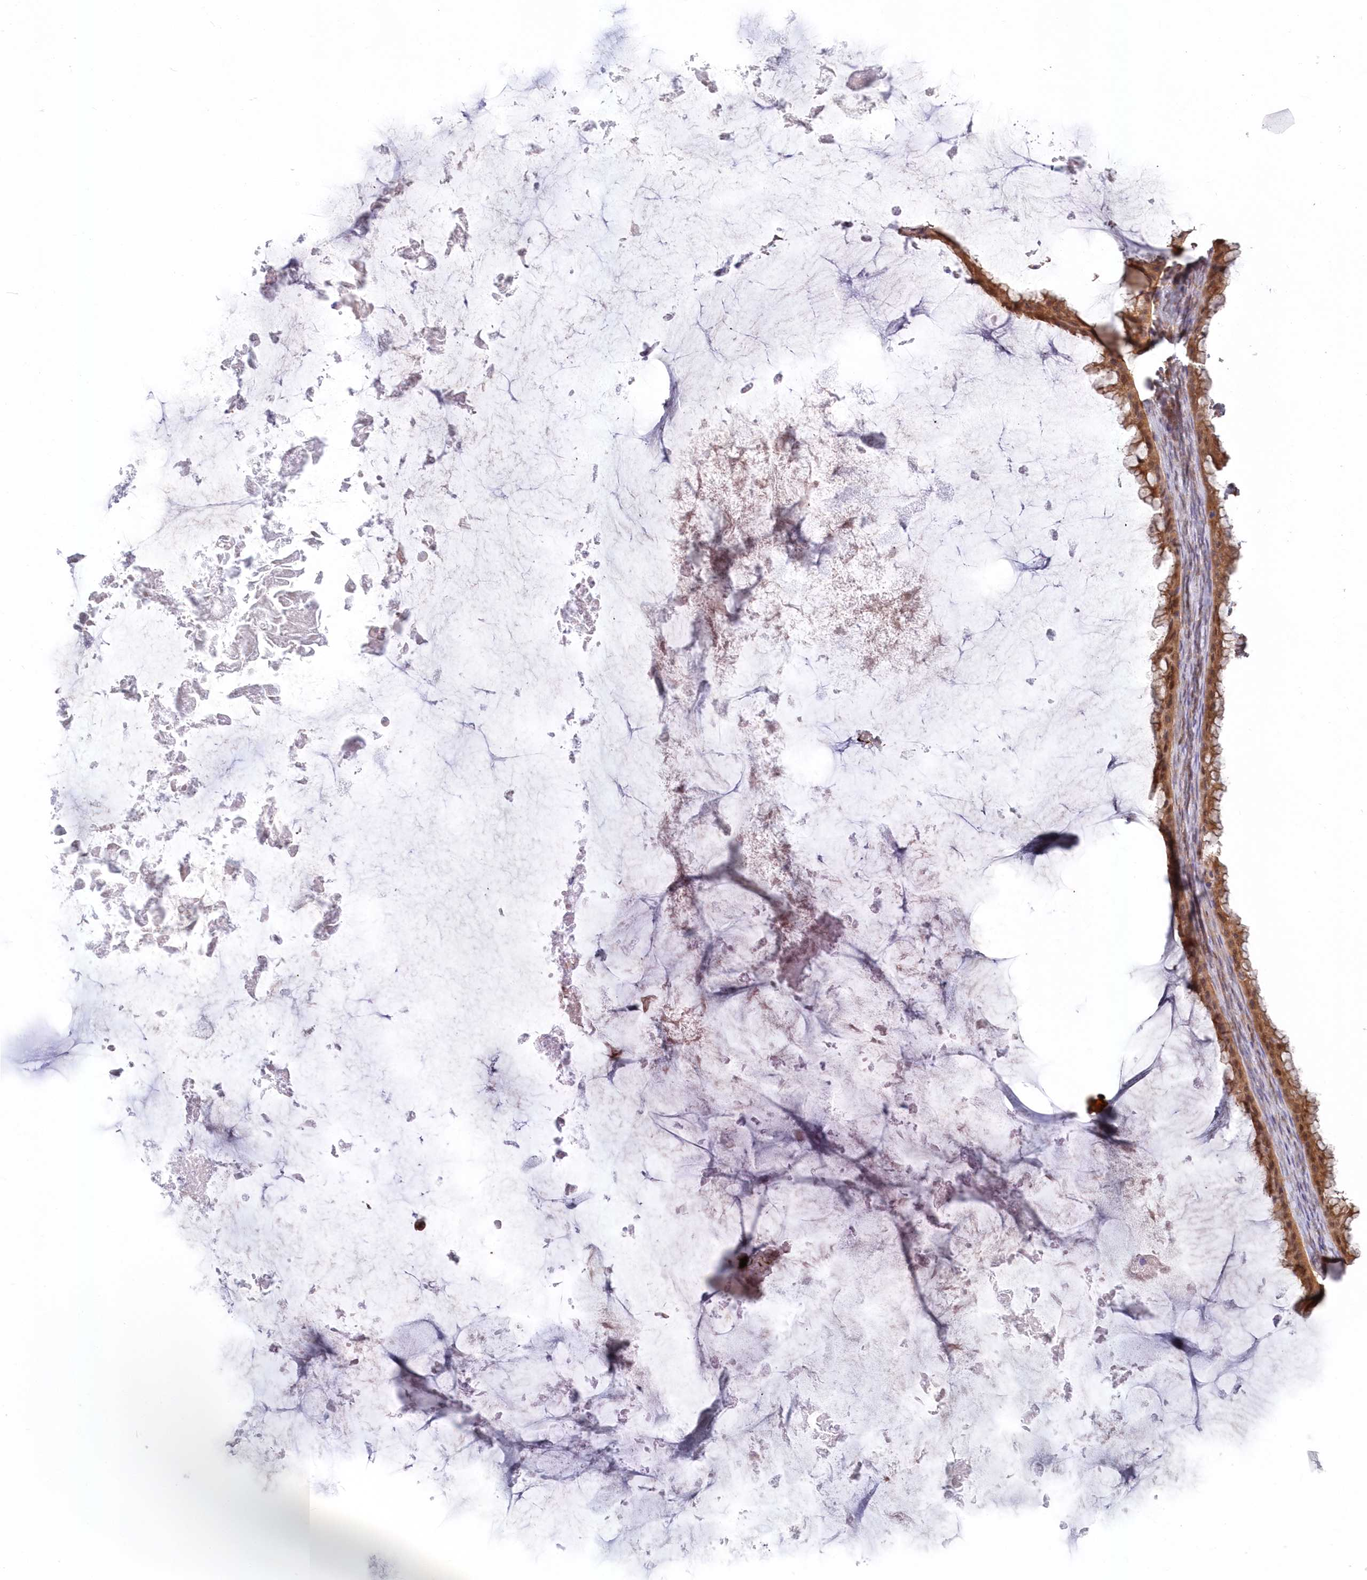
{"staining": {"intensity": "moderate", "quantity": ">75%", "location": "cytoplasmic/membranous"}, "tissue": "ovarian cancer", "cell_type": "Tumor cells", "image_type": "cancer", "snomed": [{"axis": "morphology", "description": "Cystadenocarcinoma, mucinous, NOS"}, {"axis": "topography", "description": "Ovary"}], "caption": "Immunohistochemistry (IHC) staining of ovarian cancer, which reveals medium levels of moderate cytoplasmic/membranous expression in about >75% of tumor cells indicating moderate cytoplasmic/membranous protein staining. The staining was performed using DAB (3,3'-diaminobenzidine) (brown) for protein detection and nuclei were counterstained in hematoxylin (blue).", "gene": "TBCA", "patient": {"sex": "female", "age": 61}}